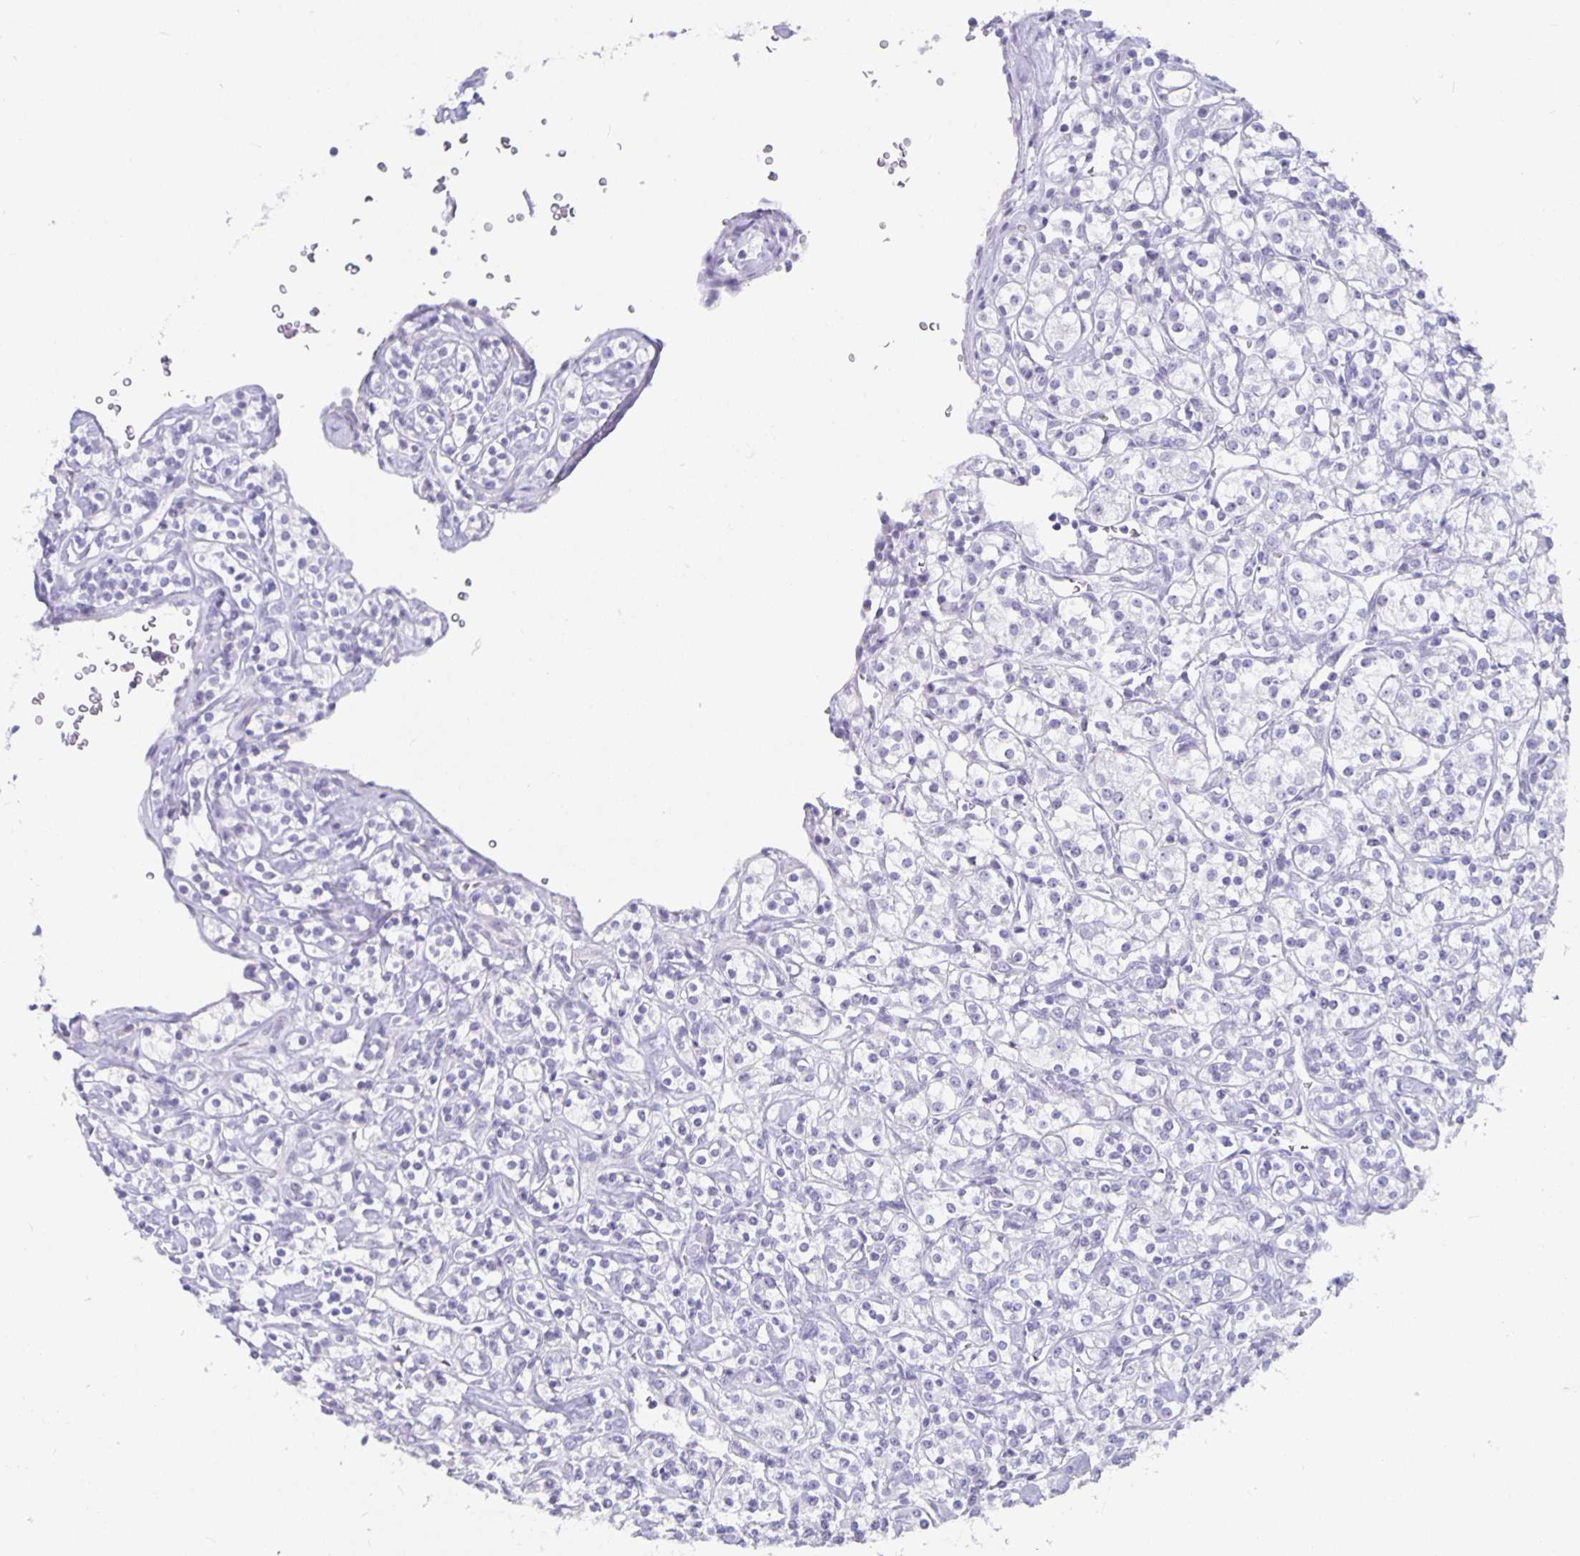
{"staining": {"intensity": "negative", "quantity": "none", "location": "none"}, "tissue": "renal cancer", "cell_type": "Tumor cells", "image_type": "cancer", "snomed": [{"axis": "morphology", "description": "Adenocarcinoma, NOS"}, {"axis": "topography", "description": "Kidney"}], "caption": "A high-resolution histopathology image shows IHC staining of adenocarcinoma (renal), which exhibits no significant staining in tumor cells.", "gene": "OLIG2", "patient": {"sex": "male", "age": 77}}